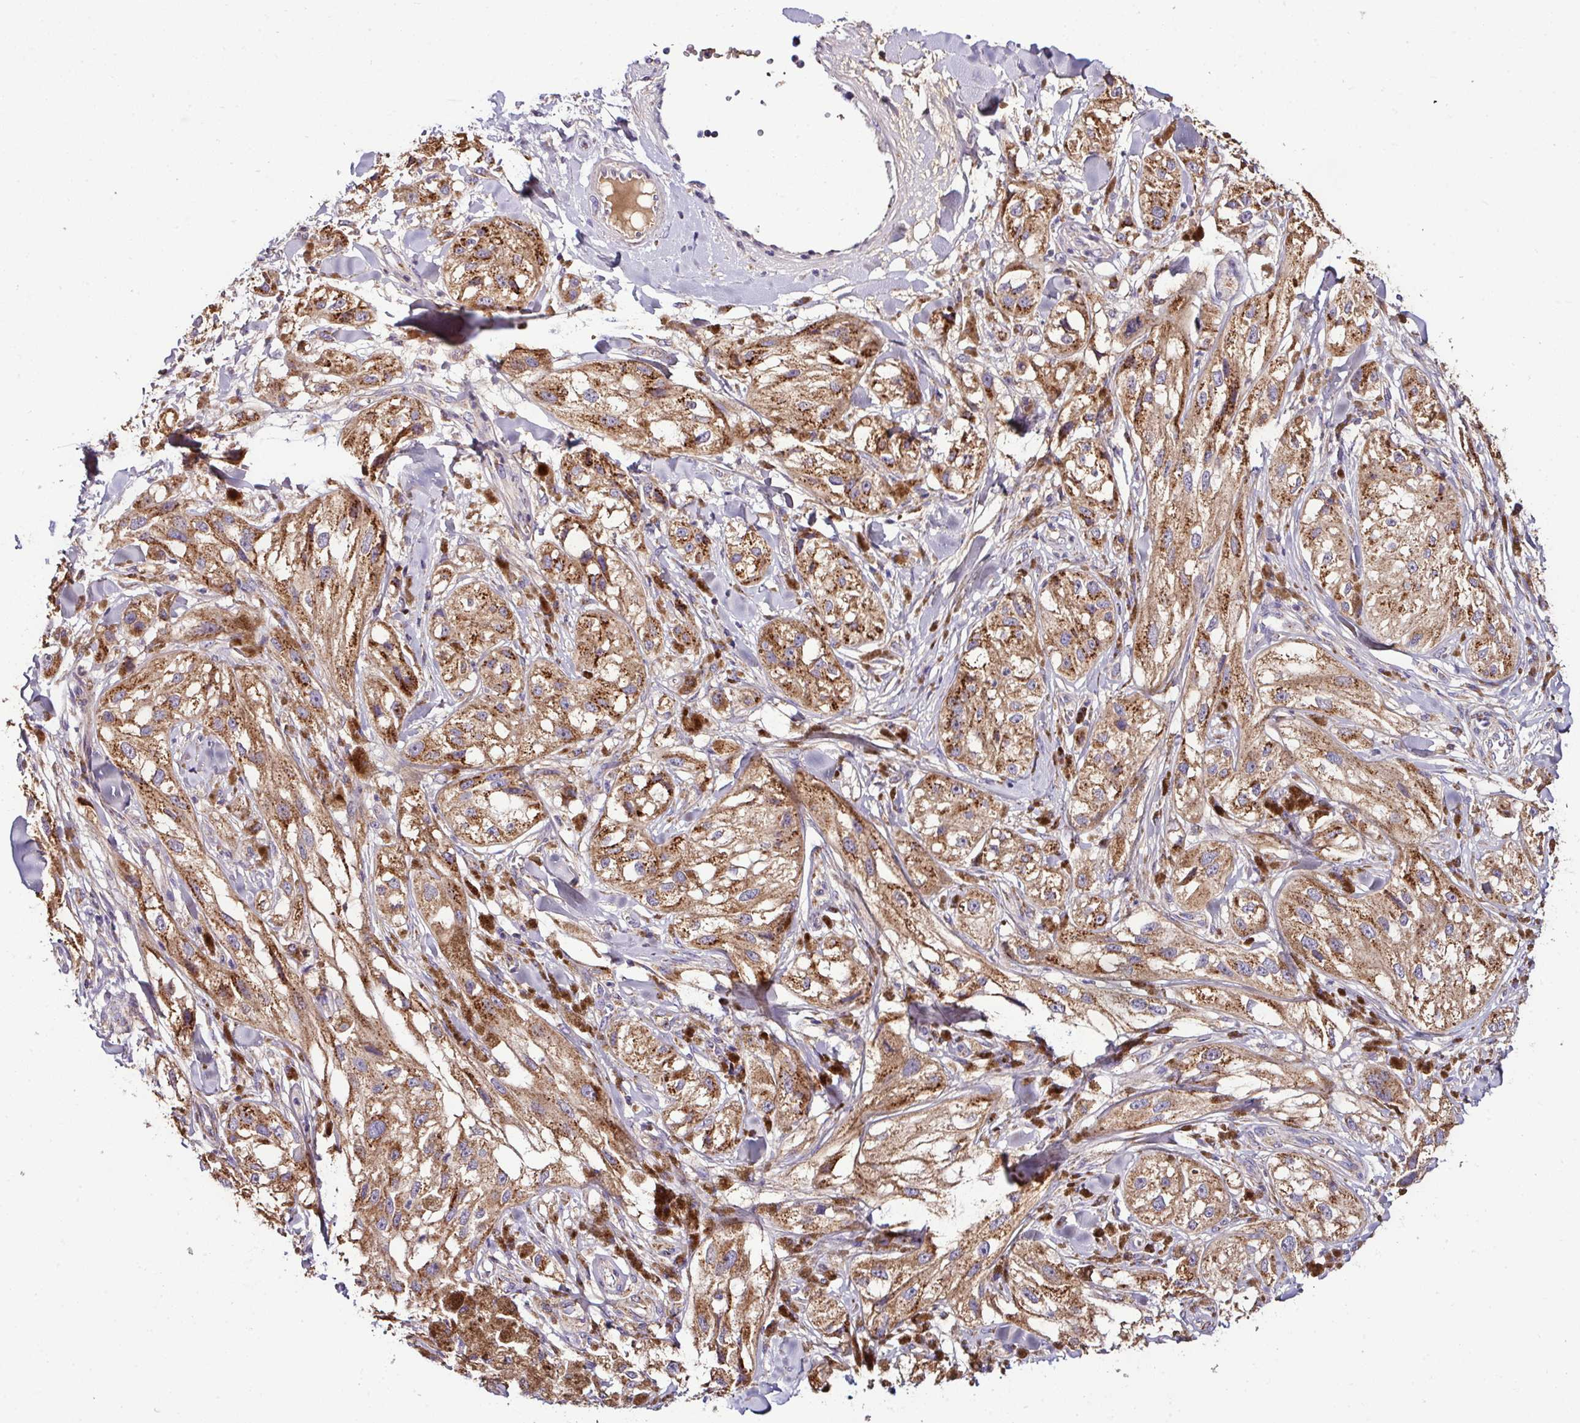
{"staining": {"intensity": "moderate", "quantity": ">75%", "location": "cytoplasmic/membranous"}, "tissue": "melanoma", "cell_type": "Tumor cells", "image_type": "cancer", "snomed": [{"axis": "morphology", "description": "Malignant melanoma, NOS"}, {"axis": "topography", "description": "Skin"}], "caption": "Protein positivity by immunohistochemistry (IHC) reveals moderate cytoplasmic/membranous positivity in about >75% of tumor cells in malignant melanoma.", "gene": "CPD", "patient": {"sex": "male", "age": 88}}